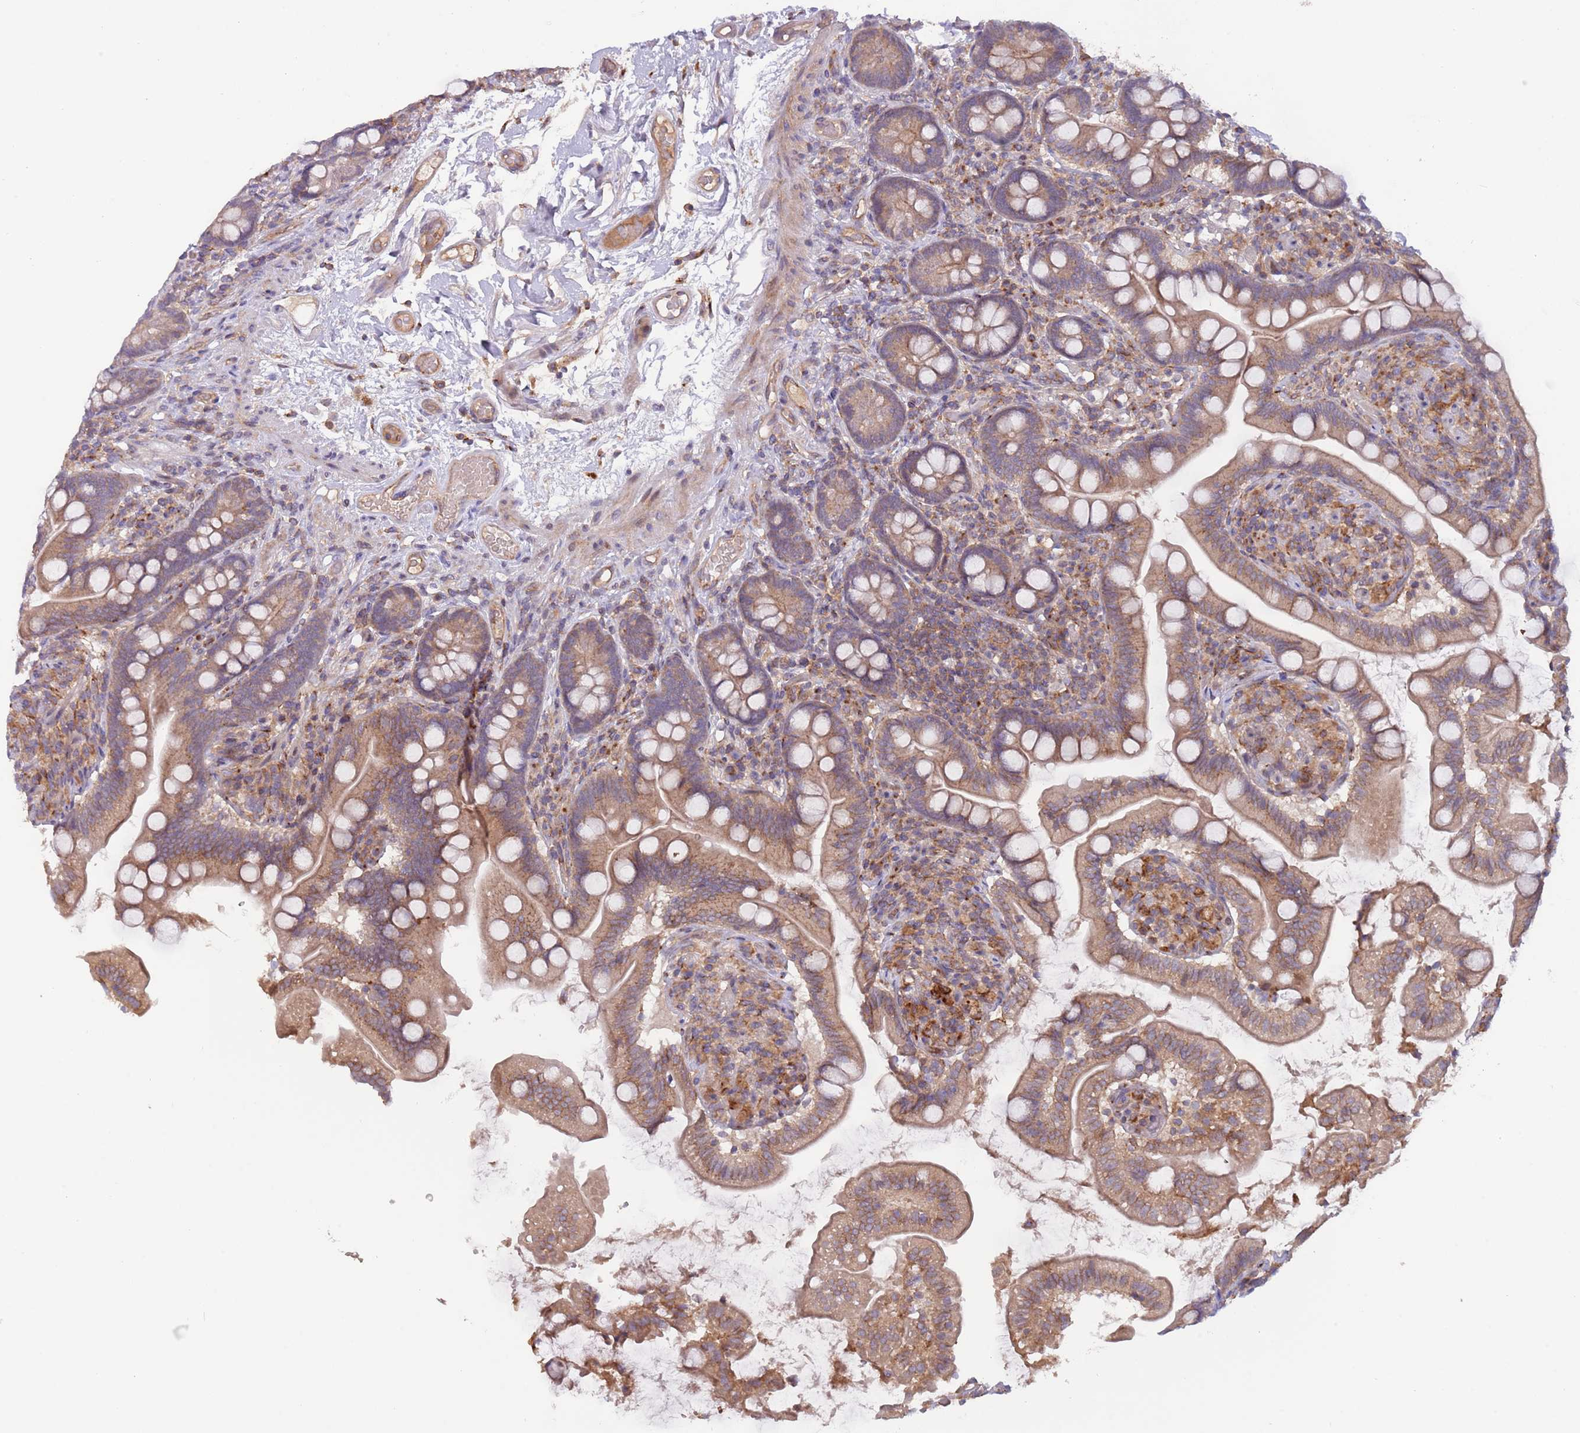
{"staining": {"intensity": "moderate", "quantity": ">75%", "location": "cytoplasmic/membranous"}, "tissue": "small intestine", "cell_type": "Glandular cells", "image_type": "normal", "snomed": [{"axis": "morphology", "description": "Normal tissue, NOS"}, {"axis": "topography", "description": "Small intestine"}], "caption": "High-magnification brightfield microscopy of unremarkable small intestine stained with DAB (3,3'-diaminobenzidine) (brown) and counterstained with hematoxylin (blue). glandular cells exhibit moderate cytoplasmic/membranous expression is identified in about>75% of cells. (DAB (3,3'-diaminobenzidine) = brown stain, brightfield microscopy at high magnification).", "gene": "BTBD7", "patient": {"sex": "female", "age": 64}}